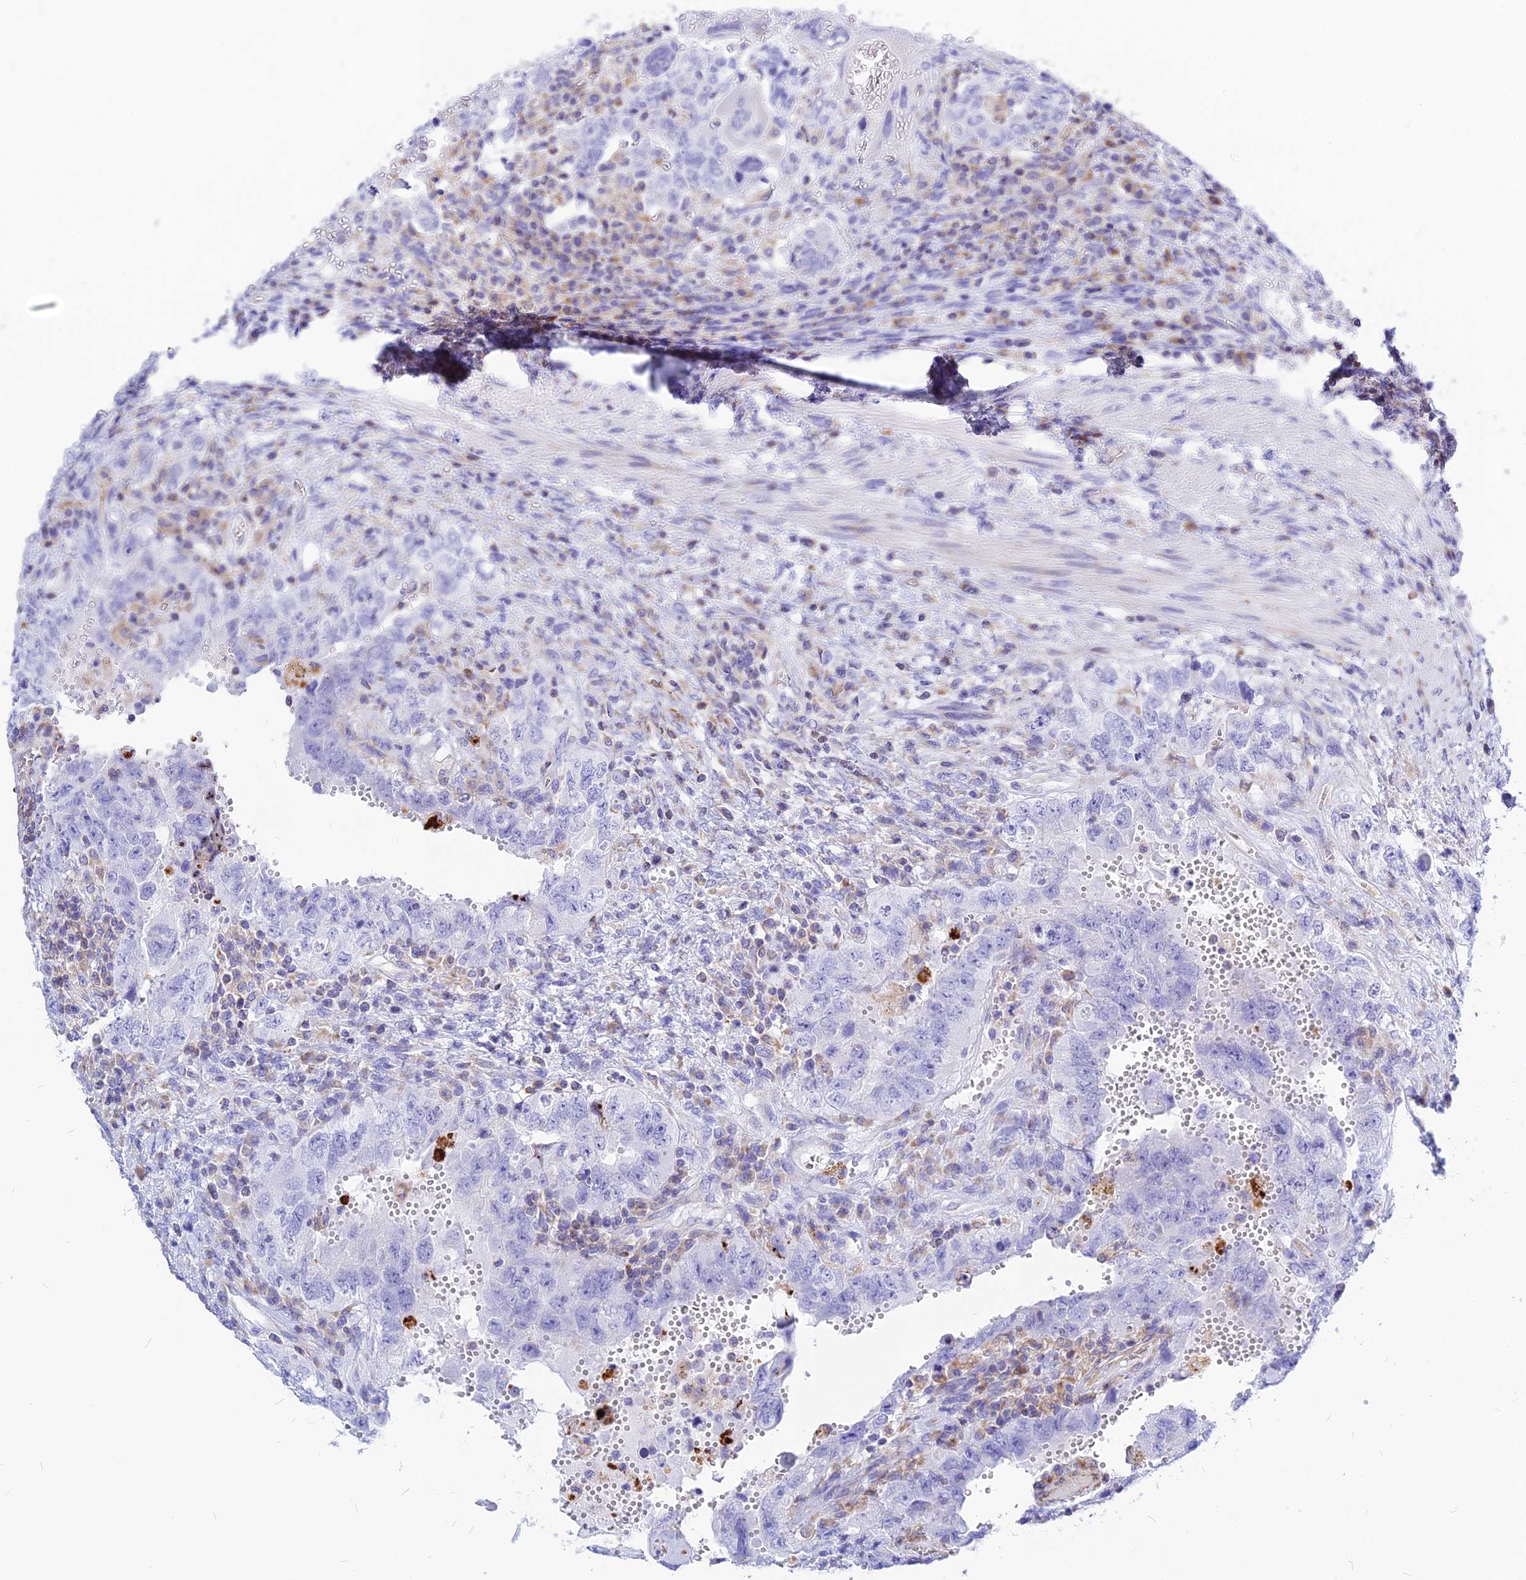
{"staining": {"intensity": "negative", "quantity": "none", "location": "none"}, "tissue": "testis cancer", "cell_type": "Tumor cells", "image_type": "cancer", "snomed": [{"axis": "morphology", "description": "Carcinoma, Embryonal, NOS"}, {"axis": "topography", "description": "Testis"}], "caption": "High power microscopy image of an immunohistochemistry histopathology image of embryonal carcinoma (testis), revealing no significant positivity in tumor cells.", "gene": "CNOT6", "patient": {"sex": "male", "age": 26}}